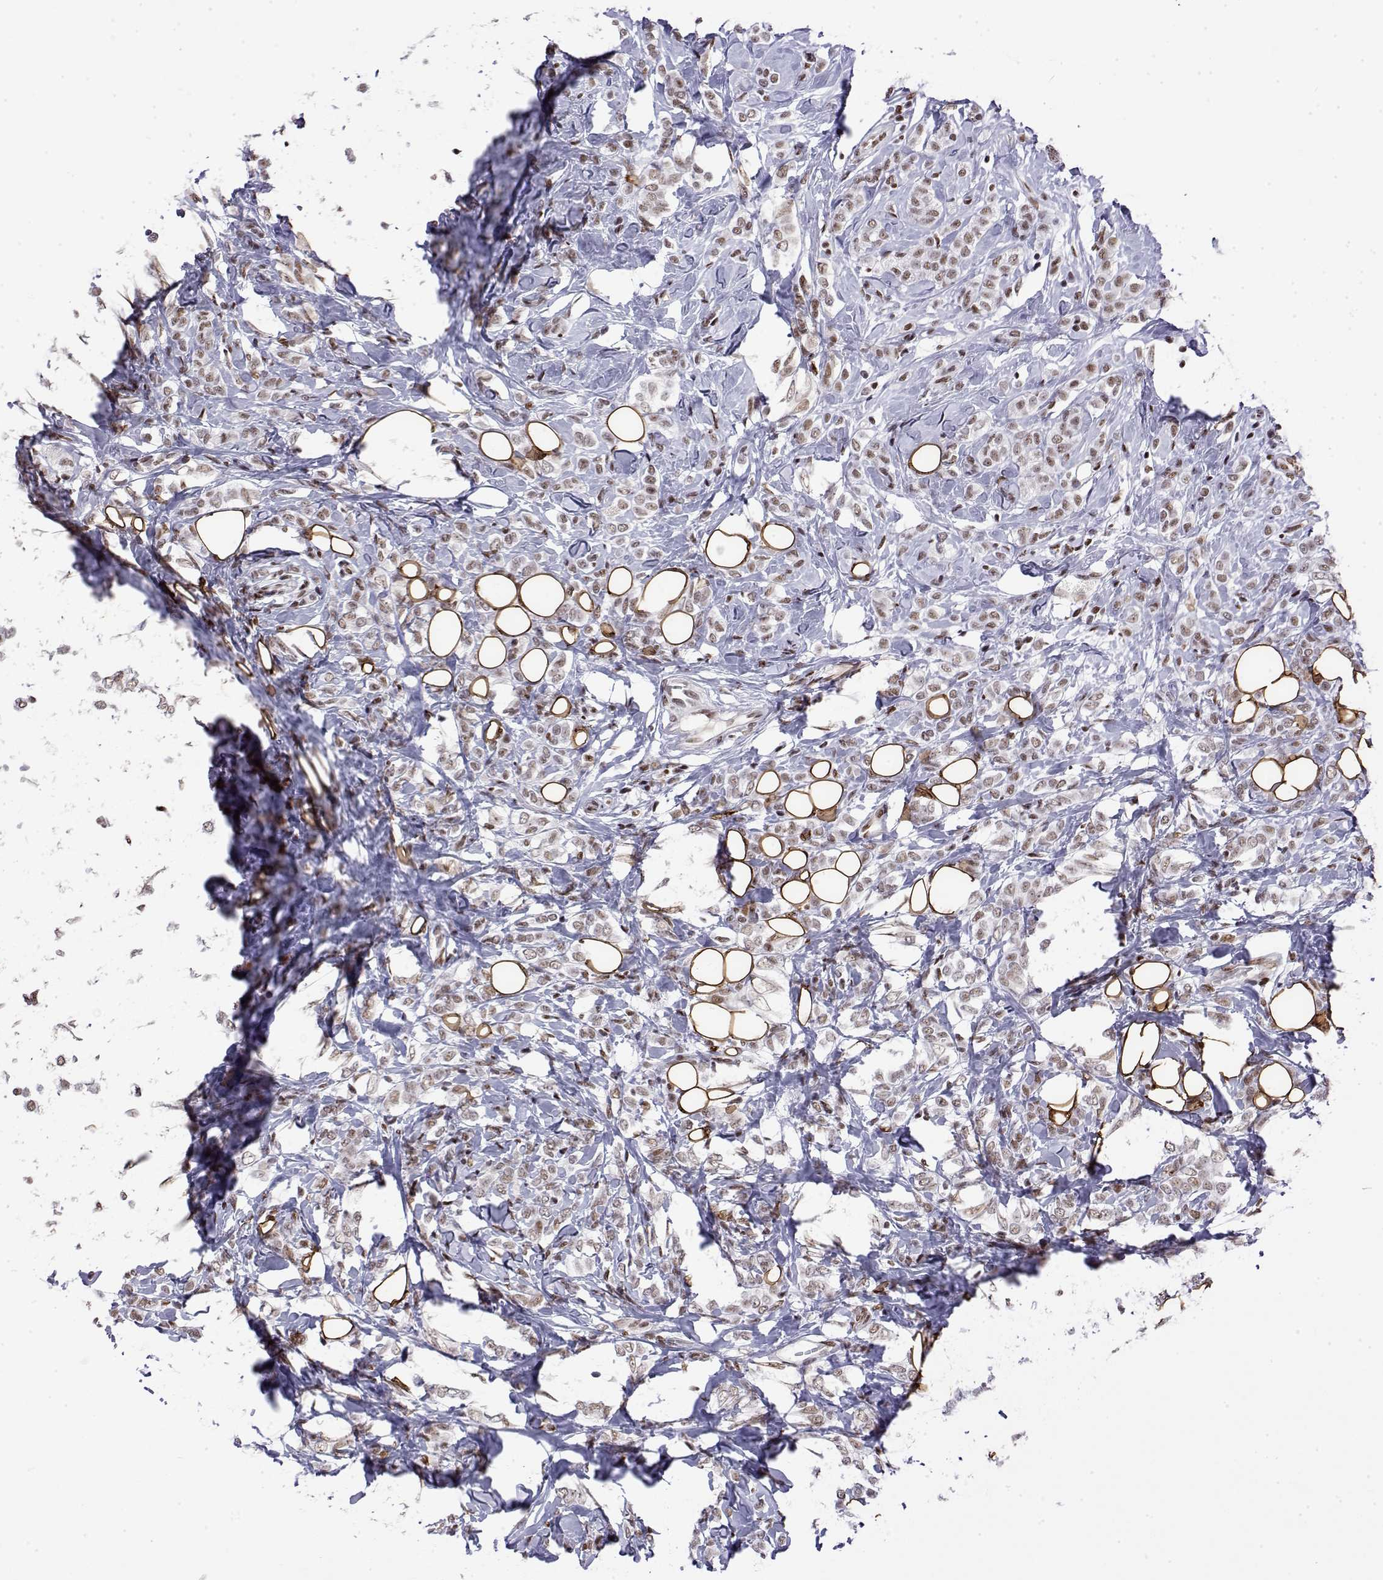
{"staining": {"intensity": "moderate", "quantity": "25%-75%", "location": "cytoplasmic/membranous,nuclear"}, "tissue": "breast cancer", "cell_type": "Tumor cells", "image_type": "cancer", "snomed": [{"axis": "morphology", "description": "Lobular carcinoma"}, {"axis": "topography", "description": "Breast"}], "caption": "Lobular carcinoma (breast) tissue shows moderate cytoplasmic/membranous and nuclear staining in about 25%-75% of tumor cells, visualized by immunohistochemistry.", "gene": "POLDIP3", "patient": {"sex": "female", "age": 49}}